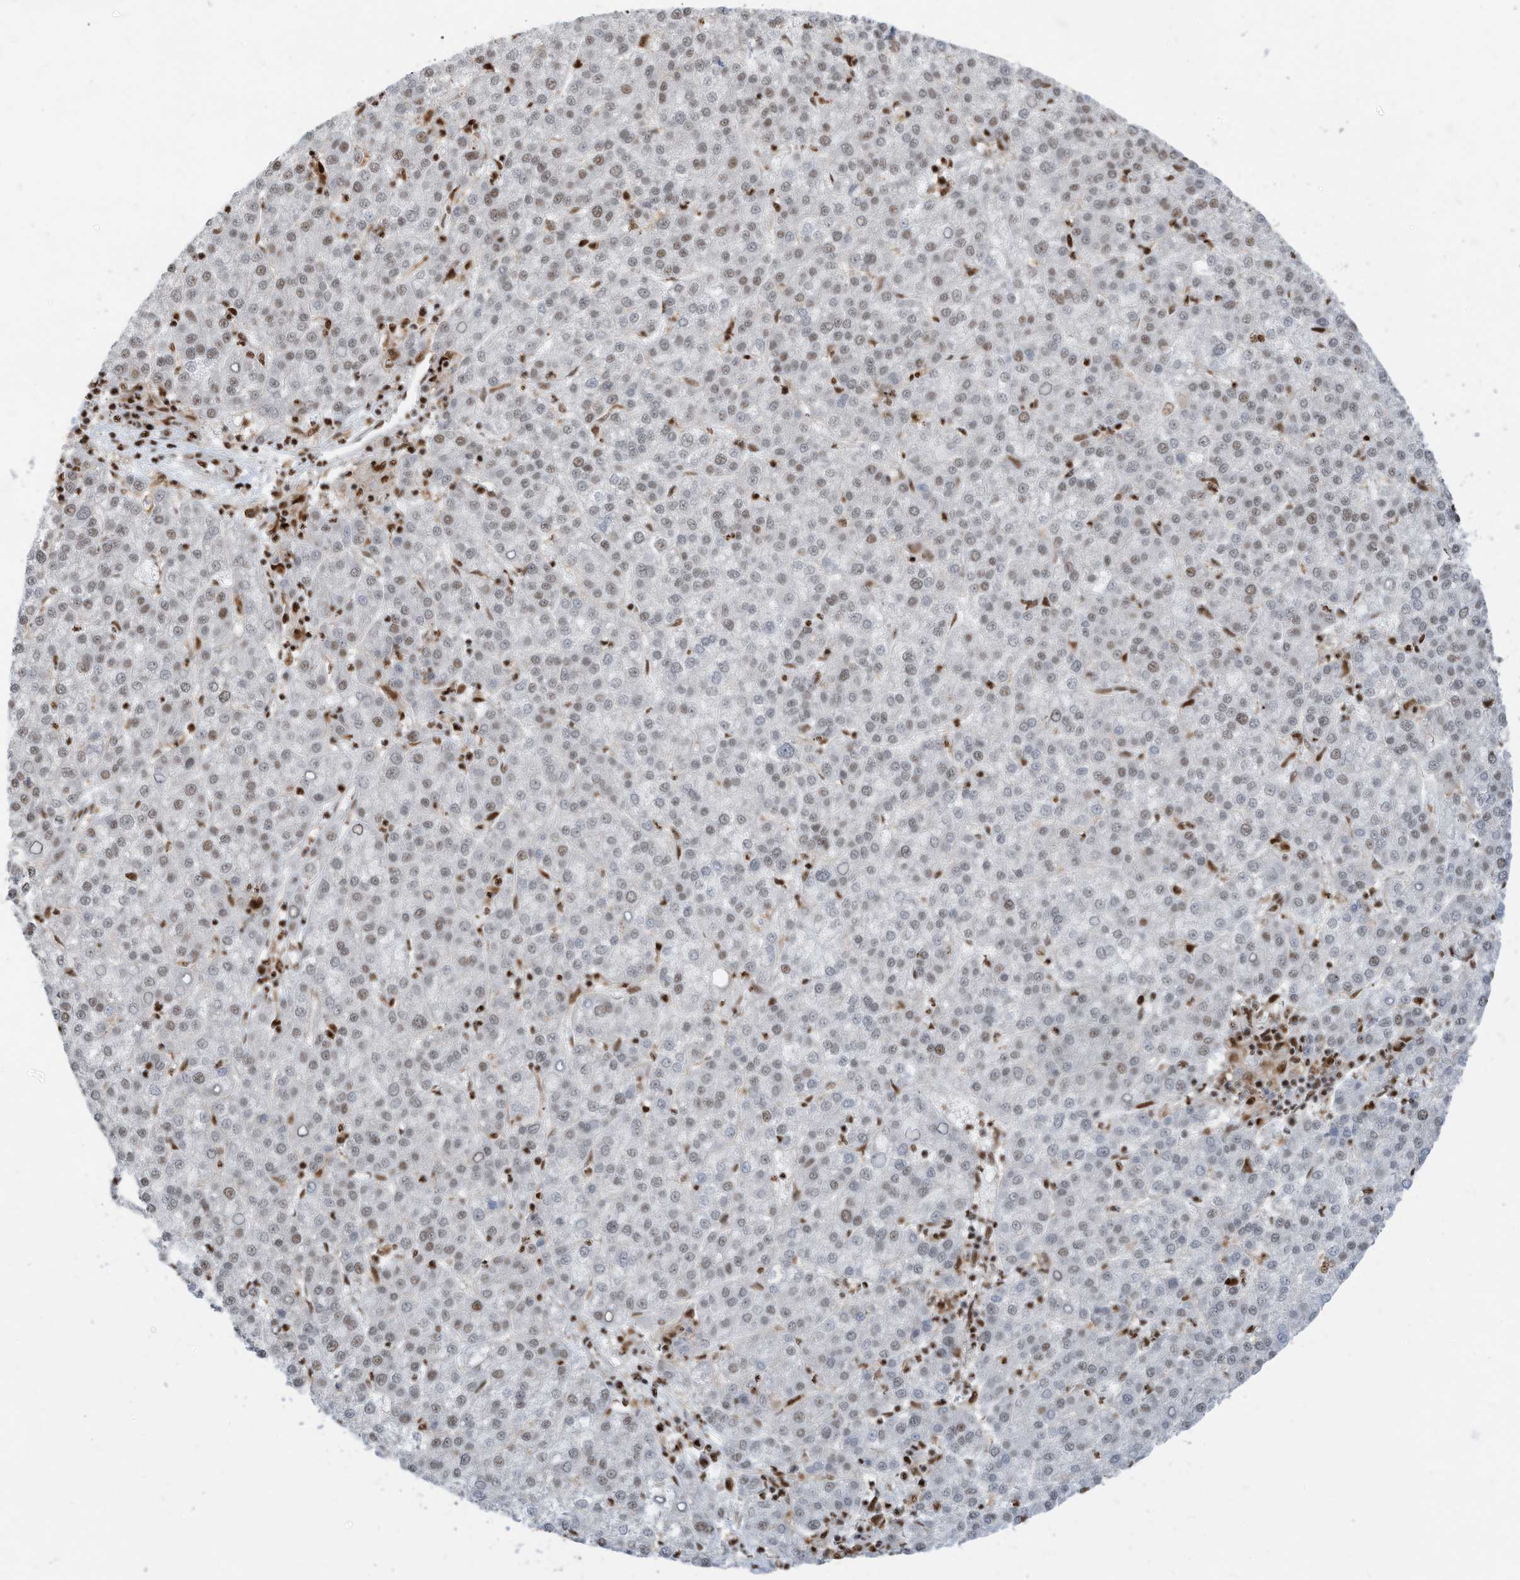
{"staining": {"intensity": "weak", "quantity": "25%-75%", "location": "nuclear"}, "tissue": "liver cancer", "cell_type": "Tumor cells", "image_type": "cancer", "snomed": [{"axis": "morphology", "description": "Carcinoma, Hepatocellular, NOS"}, {"axis": "topography", "description": "Liver"}], "caption": "Liver hepatocellular carcinoma stained for a protein displays weak nuclear positivity in tumor cells. The protein is stained brown, and the nuclei are stained in blue (DAB IHC with brightfield microscopy, high magnification).", "gene": "SAMD15", "patient": {"sex": "female", "age": 58}}